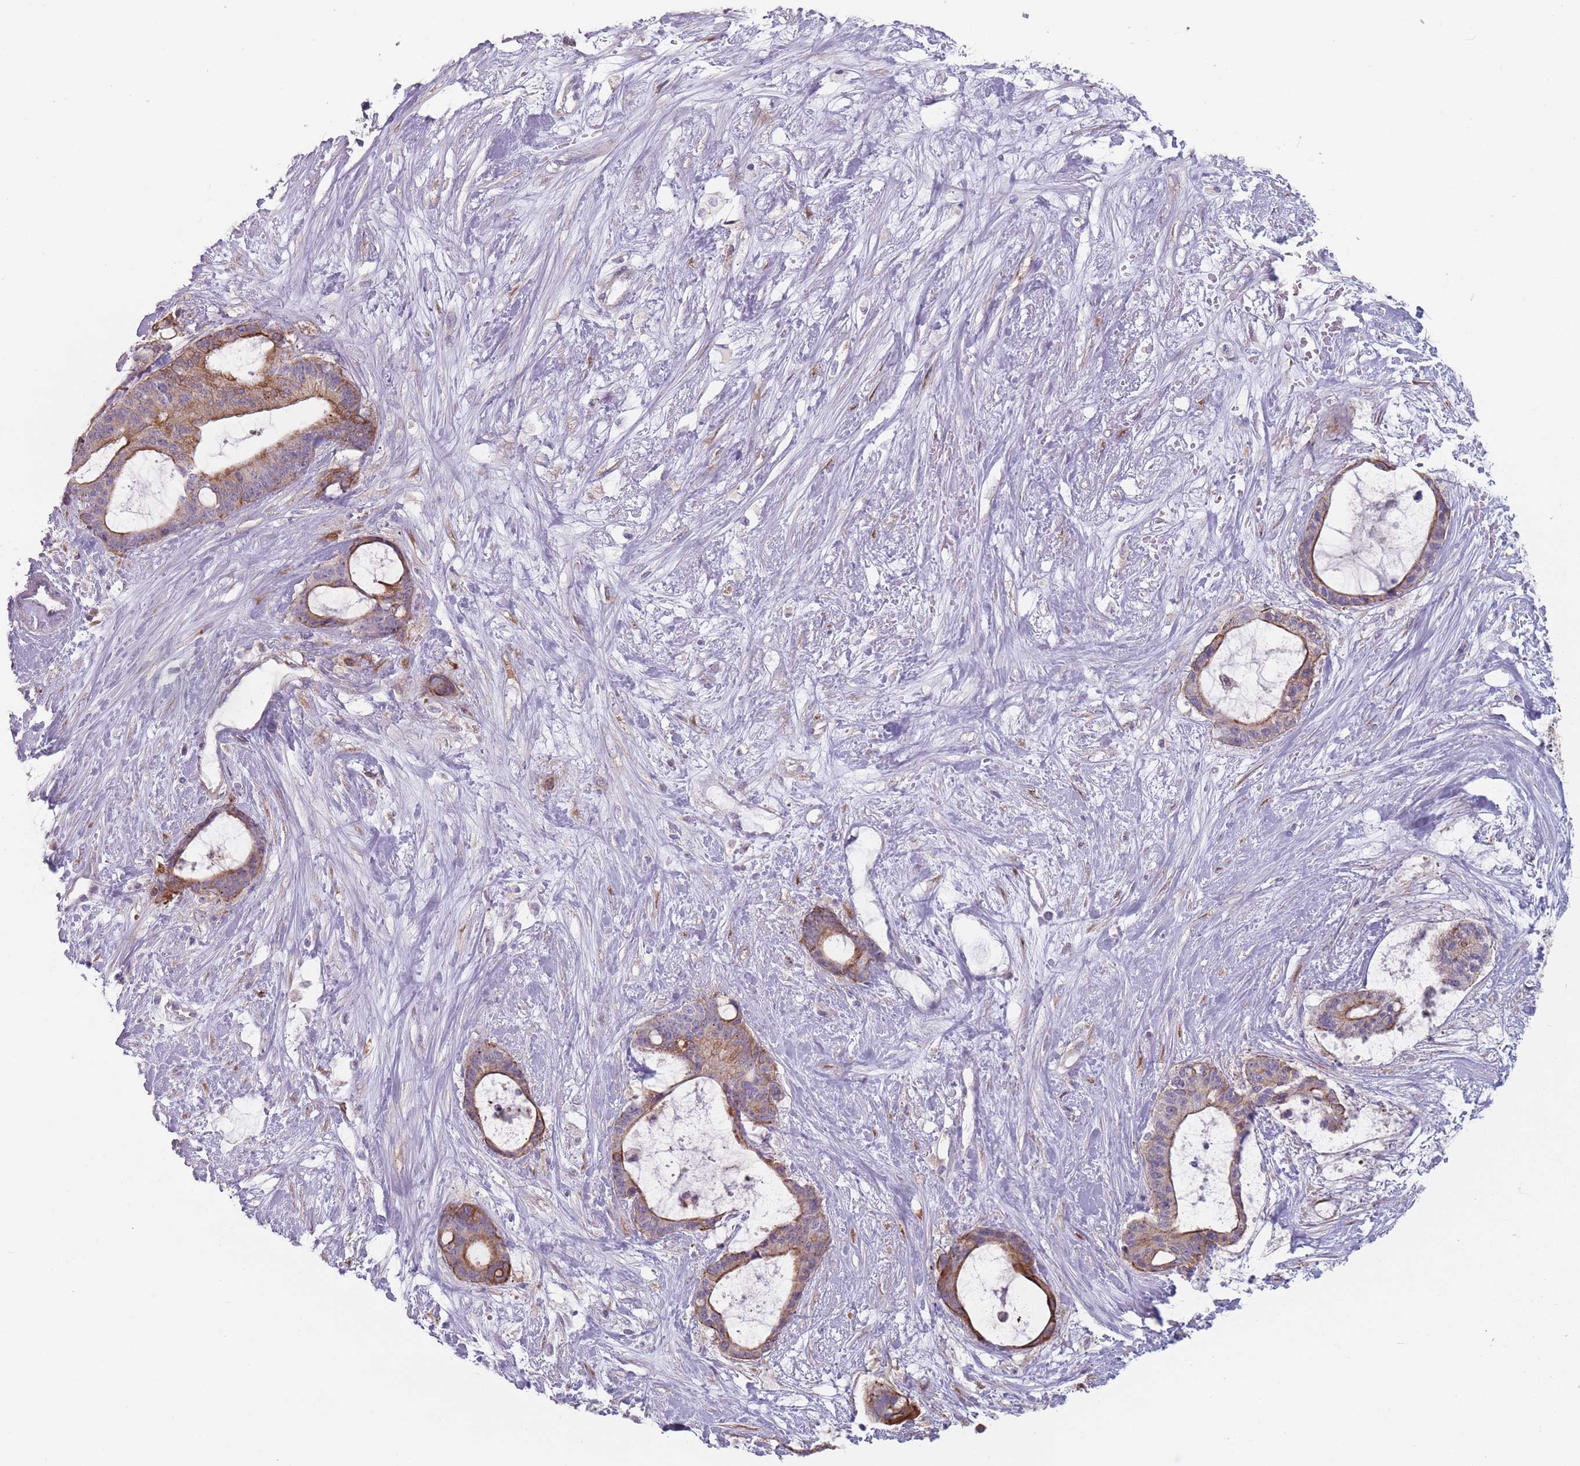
{"staining": {"intensity": "moderate", "quantity": "25%-75%", "location": "cytoplasmic/membranous"}, "tissue": "liver cancer", "cell_type": "Tumor cells", "image_type": "cancer", "snomed": [{"axis": "morphology", "description": "Normal tissue, NOS"}, {"axis": "morphology", "description": "Cholangiocarcinoma"}, {"axis": "topography", "description": "Liver"}, {"axis": "topography", "description": "Peripheral nerve tissue"}], "caption": "A photomicrograph of human liver cholangiocarcinoma stained for a protein shows moderate cytoplasmic/membranous brown staining in tumor cells.", "gene": "HSBP1L1", "patient": {"sex": "female", "age": 73}}